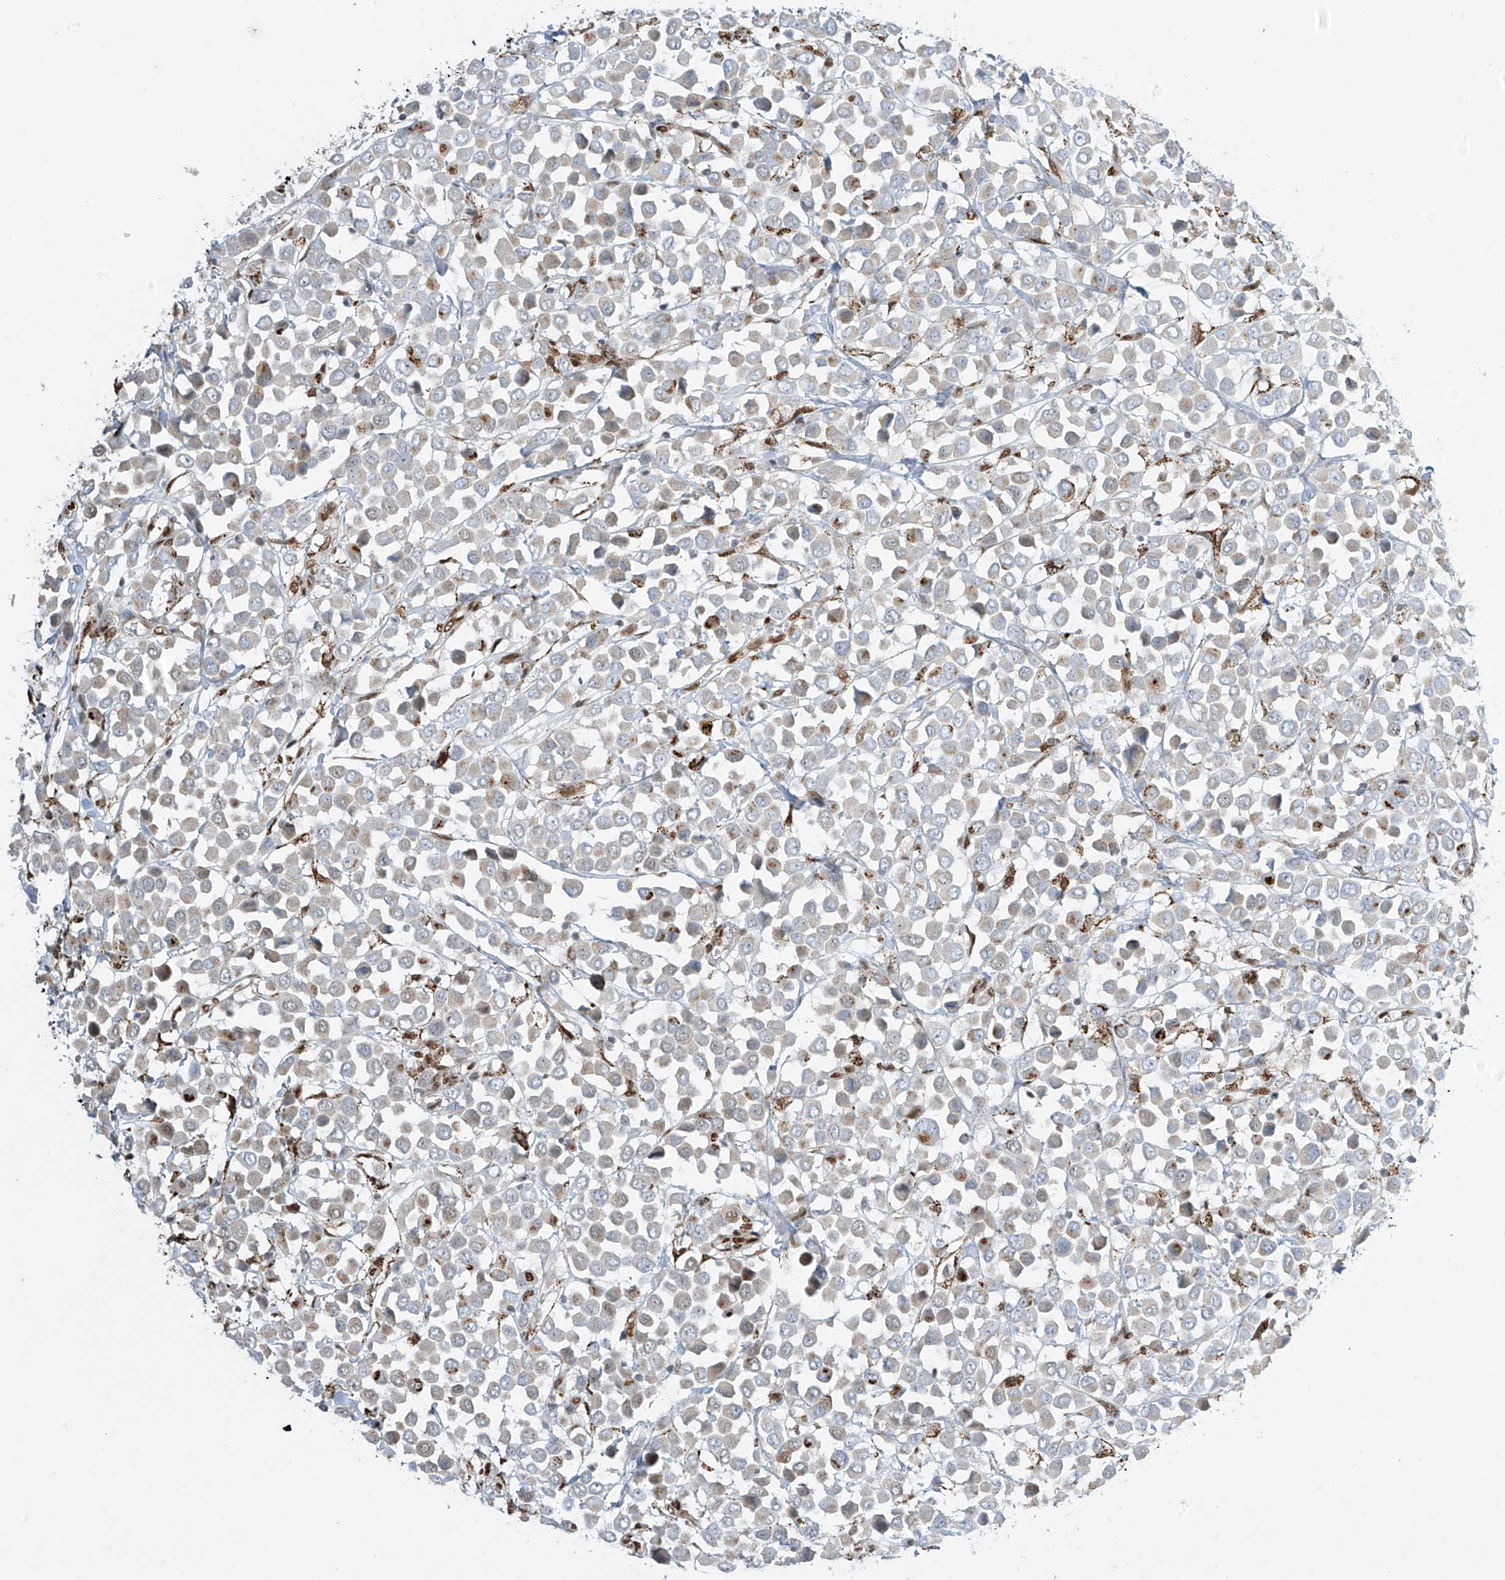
{"staining": {"intensity": "weak", "quantity": "<25%", "location": "cytoplasmic/membranous"}, "tissue": "breast cancer", "cell_type": "Tumor cells", "image_type": "cancer", "snomed": [{"axis": "morphology", "description": "Duct carcinoma"}, {"axis": "topography", "description": "Breast"}], "caption": "This is an immunohistochemistry histopathology image of breast cancer. There is no expression in tumor cells.", "gene": "PM20D2", "patient": {"sex": "female", "age": 61}}